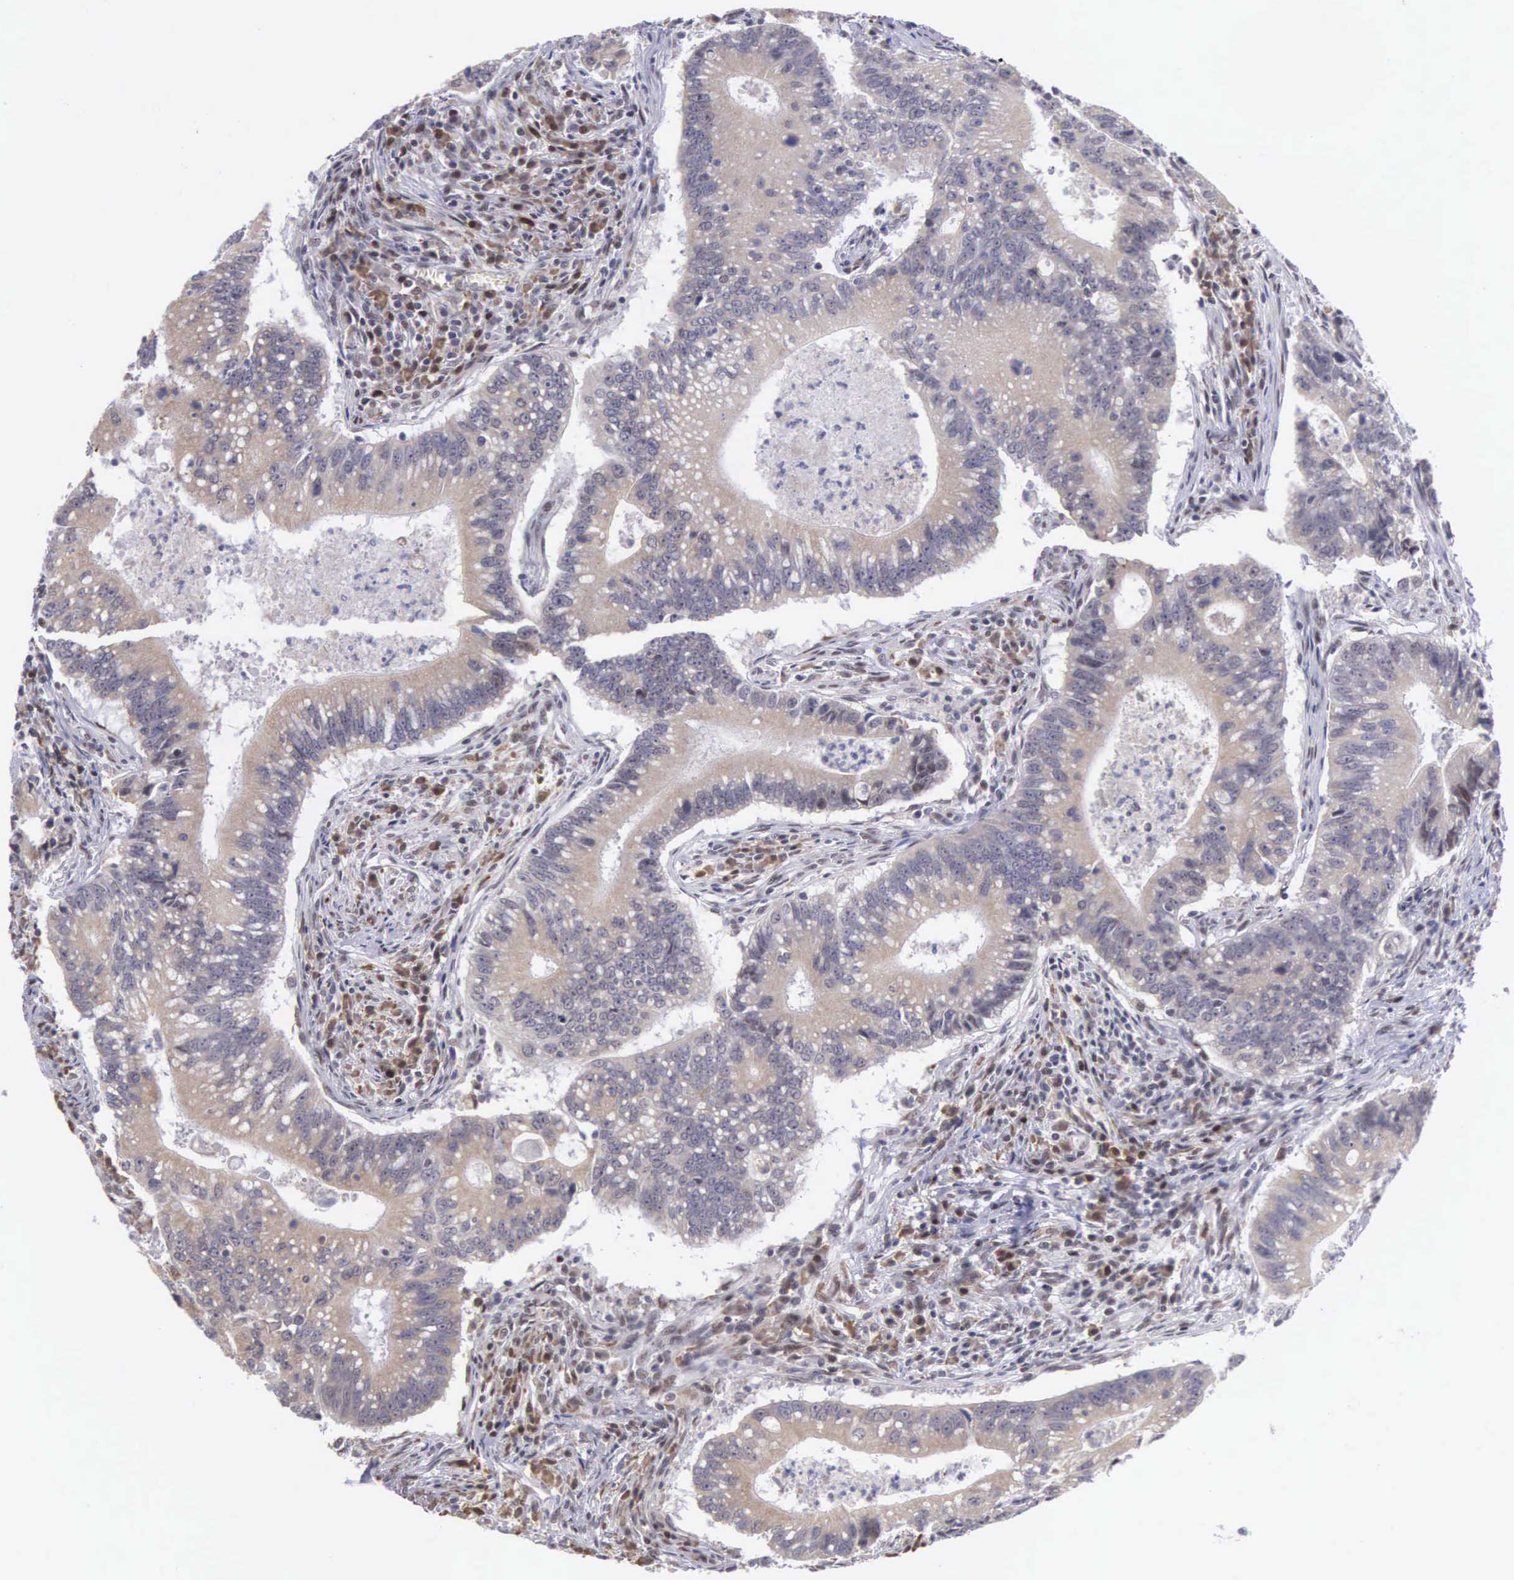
{"staining": {"intensity": "weak", "quantity": ">75%", "location": "cytoplasmic/membranous"}, "tissue": "colorectal cancer", "cell_type": "Tumor cells", "image_type": "cancer", "snomed": [{"axis": "morphology", "description": "Adenocarcinoma, NOS"}, {"axis": "topography", "description": "Rectum"}], "caption": "High-magnification brightfield microscopy of colorectal cancer stained with DAB (brown) and counterstained with hematoxylin (blue). tumor cells exhibit weak cytoplasmic/membranous expression is appreciated in about>75% of cells.", "gene": "SLC25A21", "patient": {"sex": "female", "age": 81}}